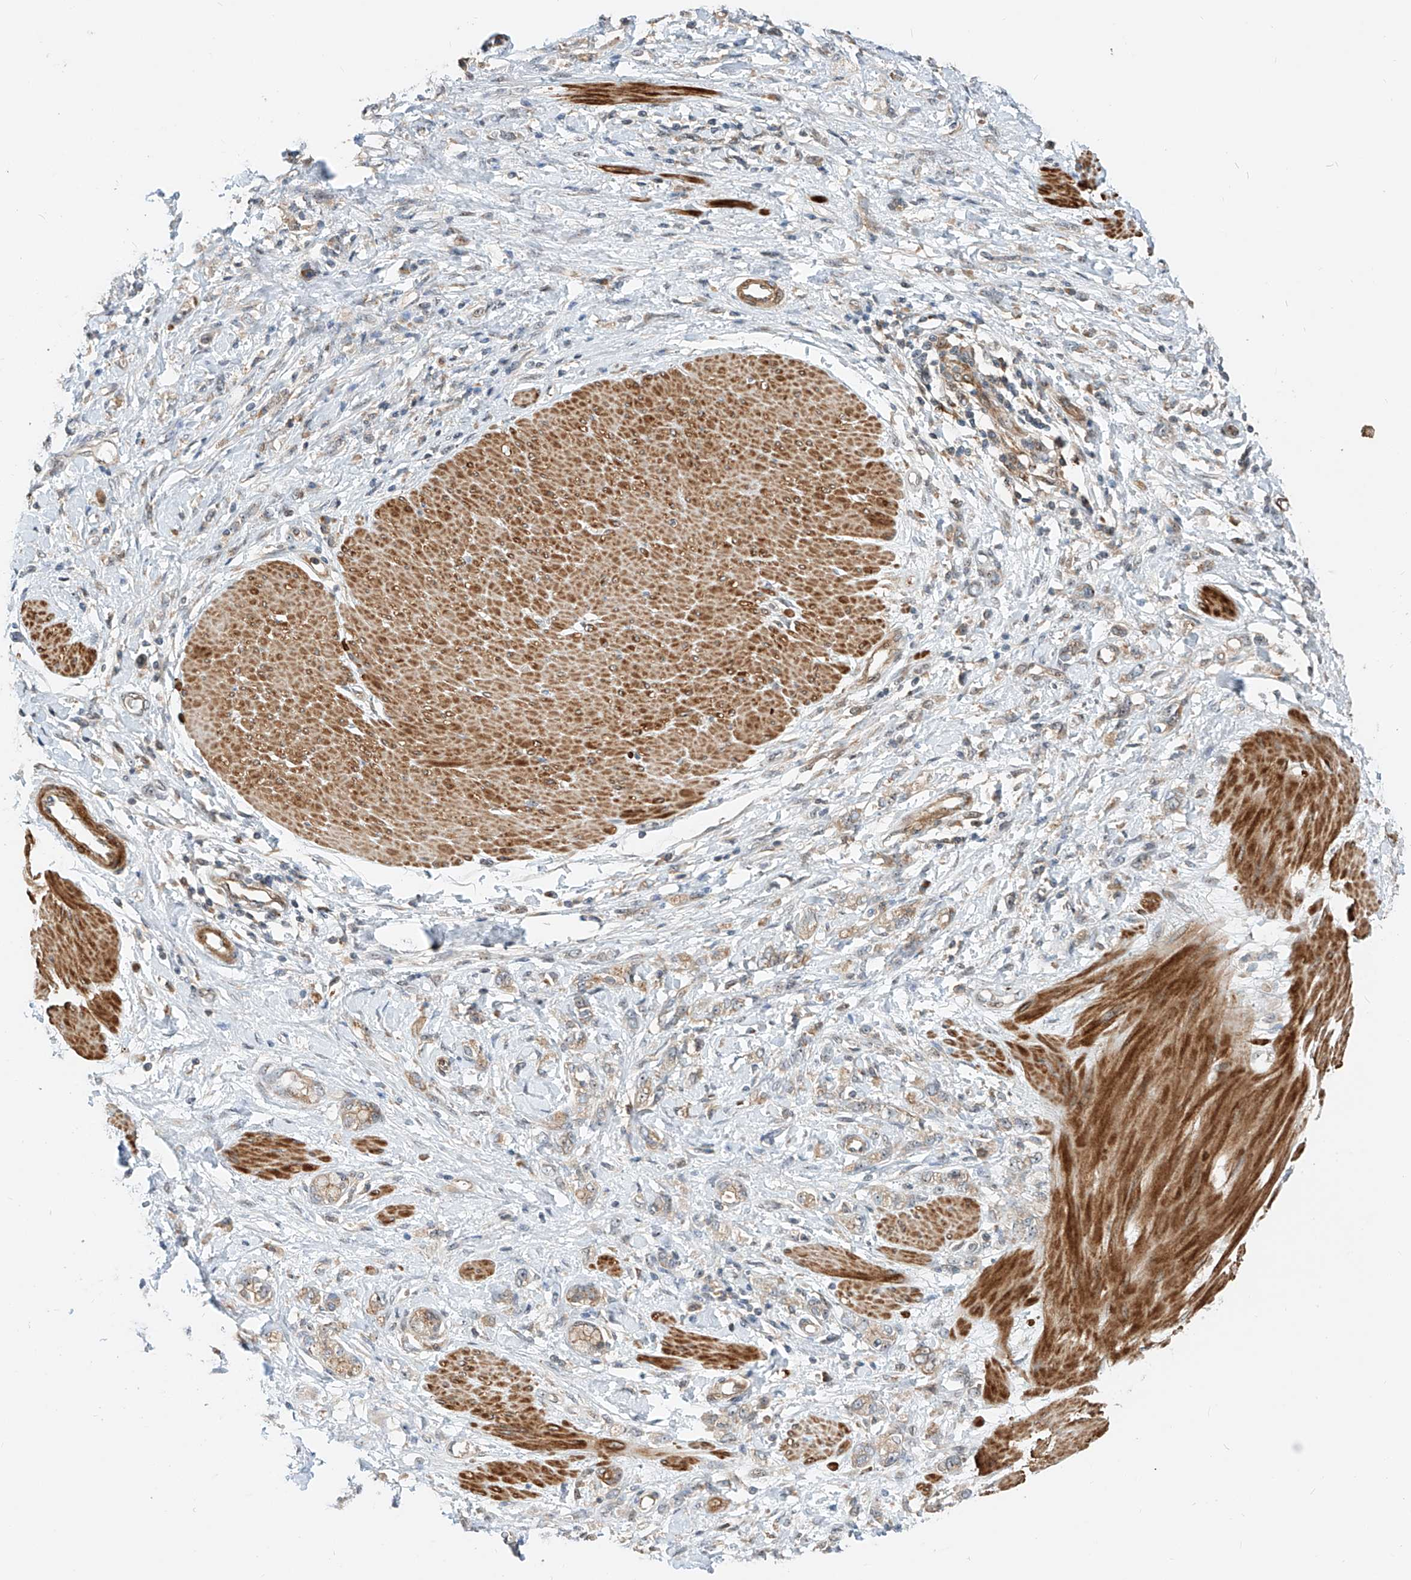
{"staining": {"intensity": "weak", "quantity": ">75%", "location": "cytoplasmic/membranous"}, "tissue": "stomach cancer", "cell_type": "Tumor cells", "image_type": "cancer", "snomed": [{"axis": "morphology", "description": "Adenocarcinoma, NOS"}, {"axis": "topography", "description": "Stomach"}], "caption": "Tumor cells demonstrate low levels of weak cytoplasmic/membranous positivity in about >75% of cells in human stomach cancer.", "gene": "CPAMD8", "patient": {"sex": "female", "age": 76}}